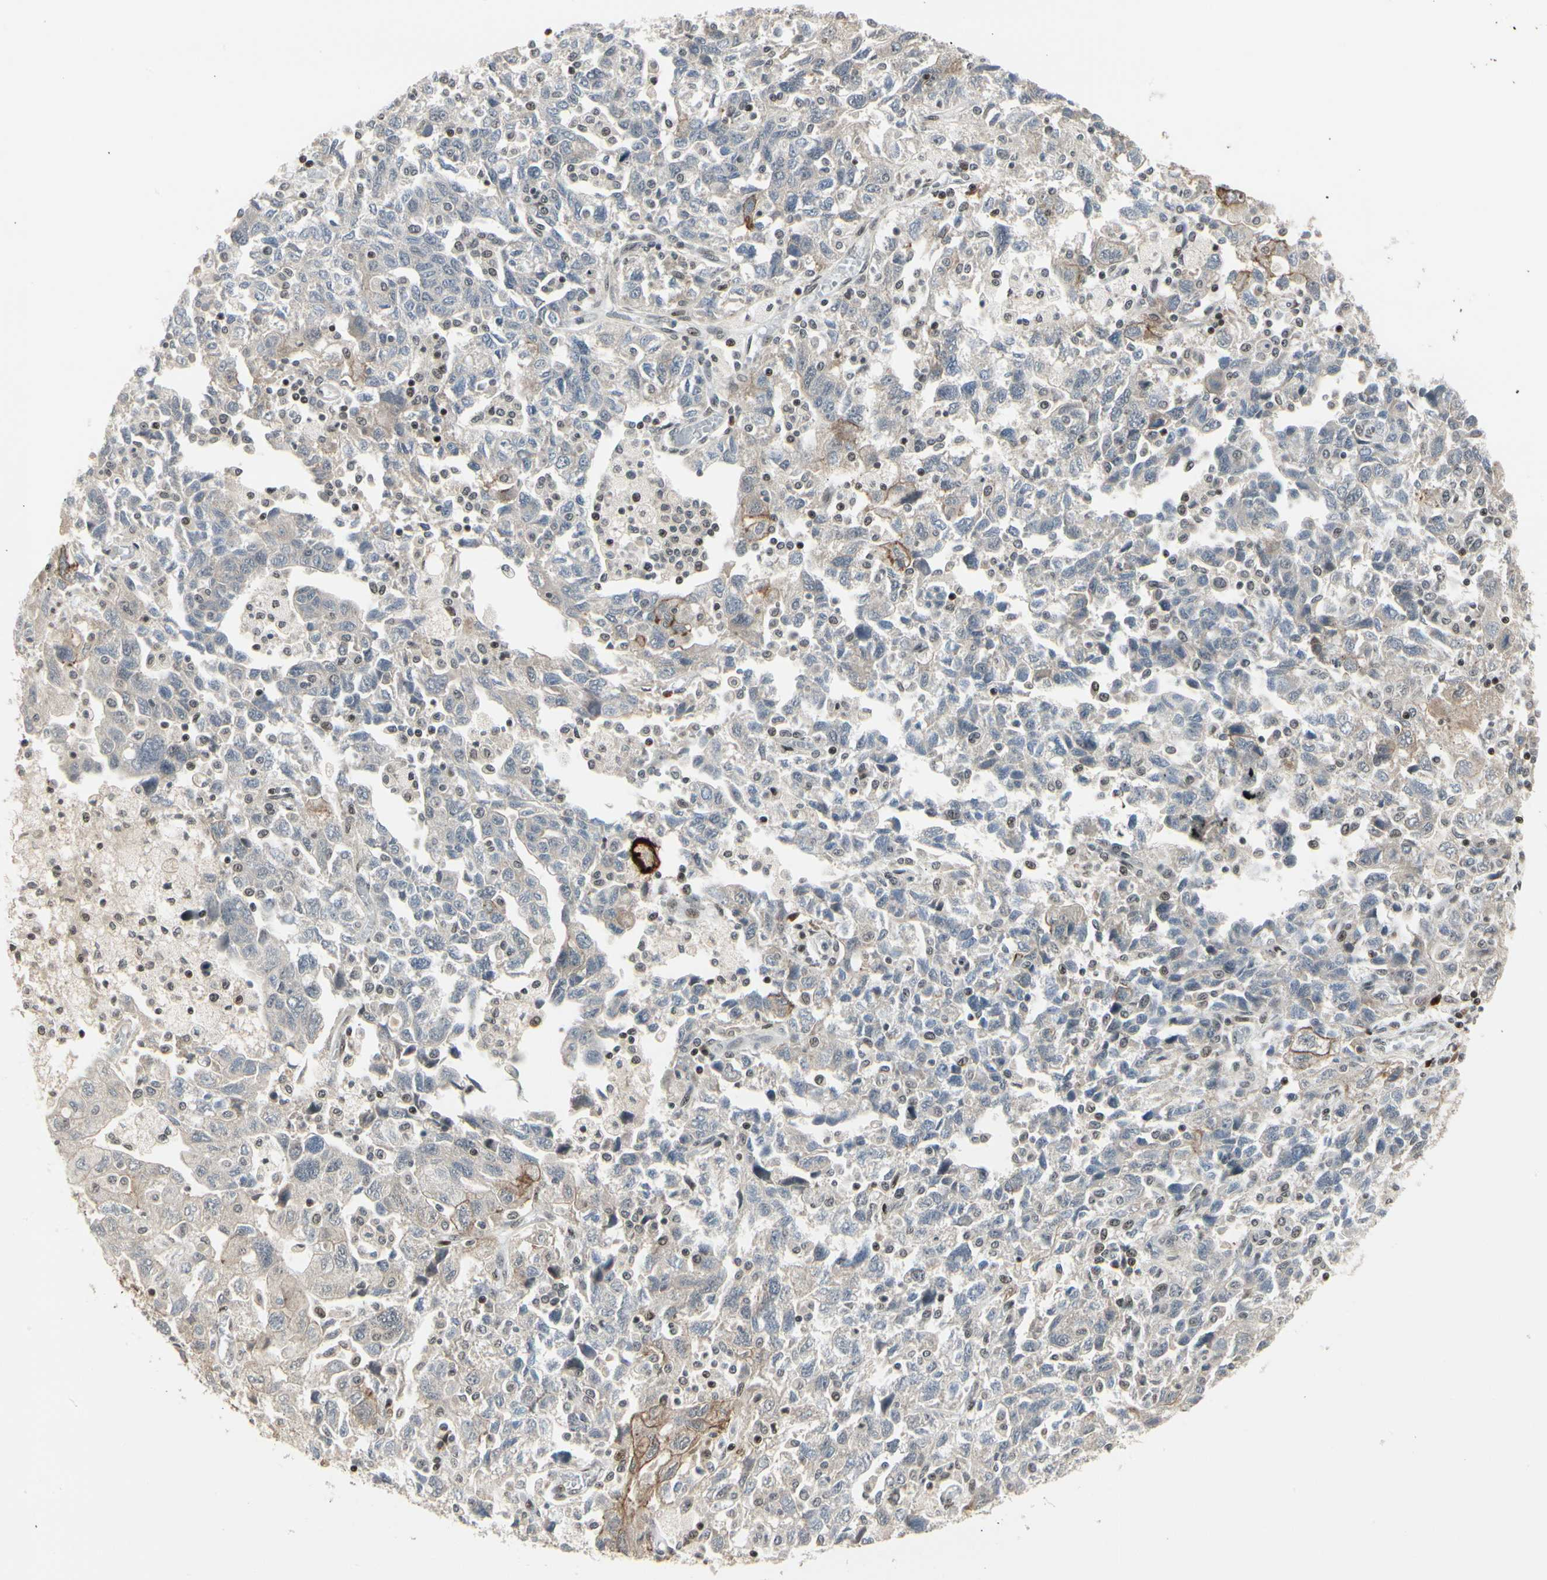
{"staining": {"intensity": "moderate", "quantity": "<25%", "location": "cytoplasmic/membranous"}, "tissue": "ovarian cancer", "cell_type": "Tumor cells", "image_type": "cancer", "snomed": [{"axis": "morphology", "description": "Carcinoma, NOS"}, {"axis": "morphology", "description": "Cystadenocarcinoma, serous, NOS"}, {"axis": "topography", "description": "Ovary"}], "caption": "Tumor cells demonstrate moderate cytoplasmic/membranous positivity in approximately <25% of cells in ovarian serous cystadenocarcinoma. The staining was performed using DAB (3,3'-diaminobenzidine) to visualize the protein expression in brown, while the nuclei were stained in blue with hematoxylin (Magnification: 20x).", "gene": "FOXJ2", "patient": {"sex": "female", "age": 69}}